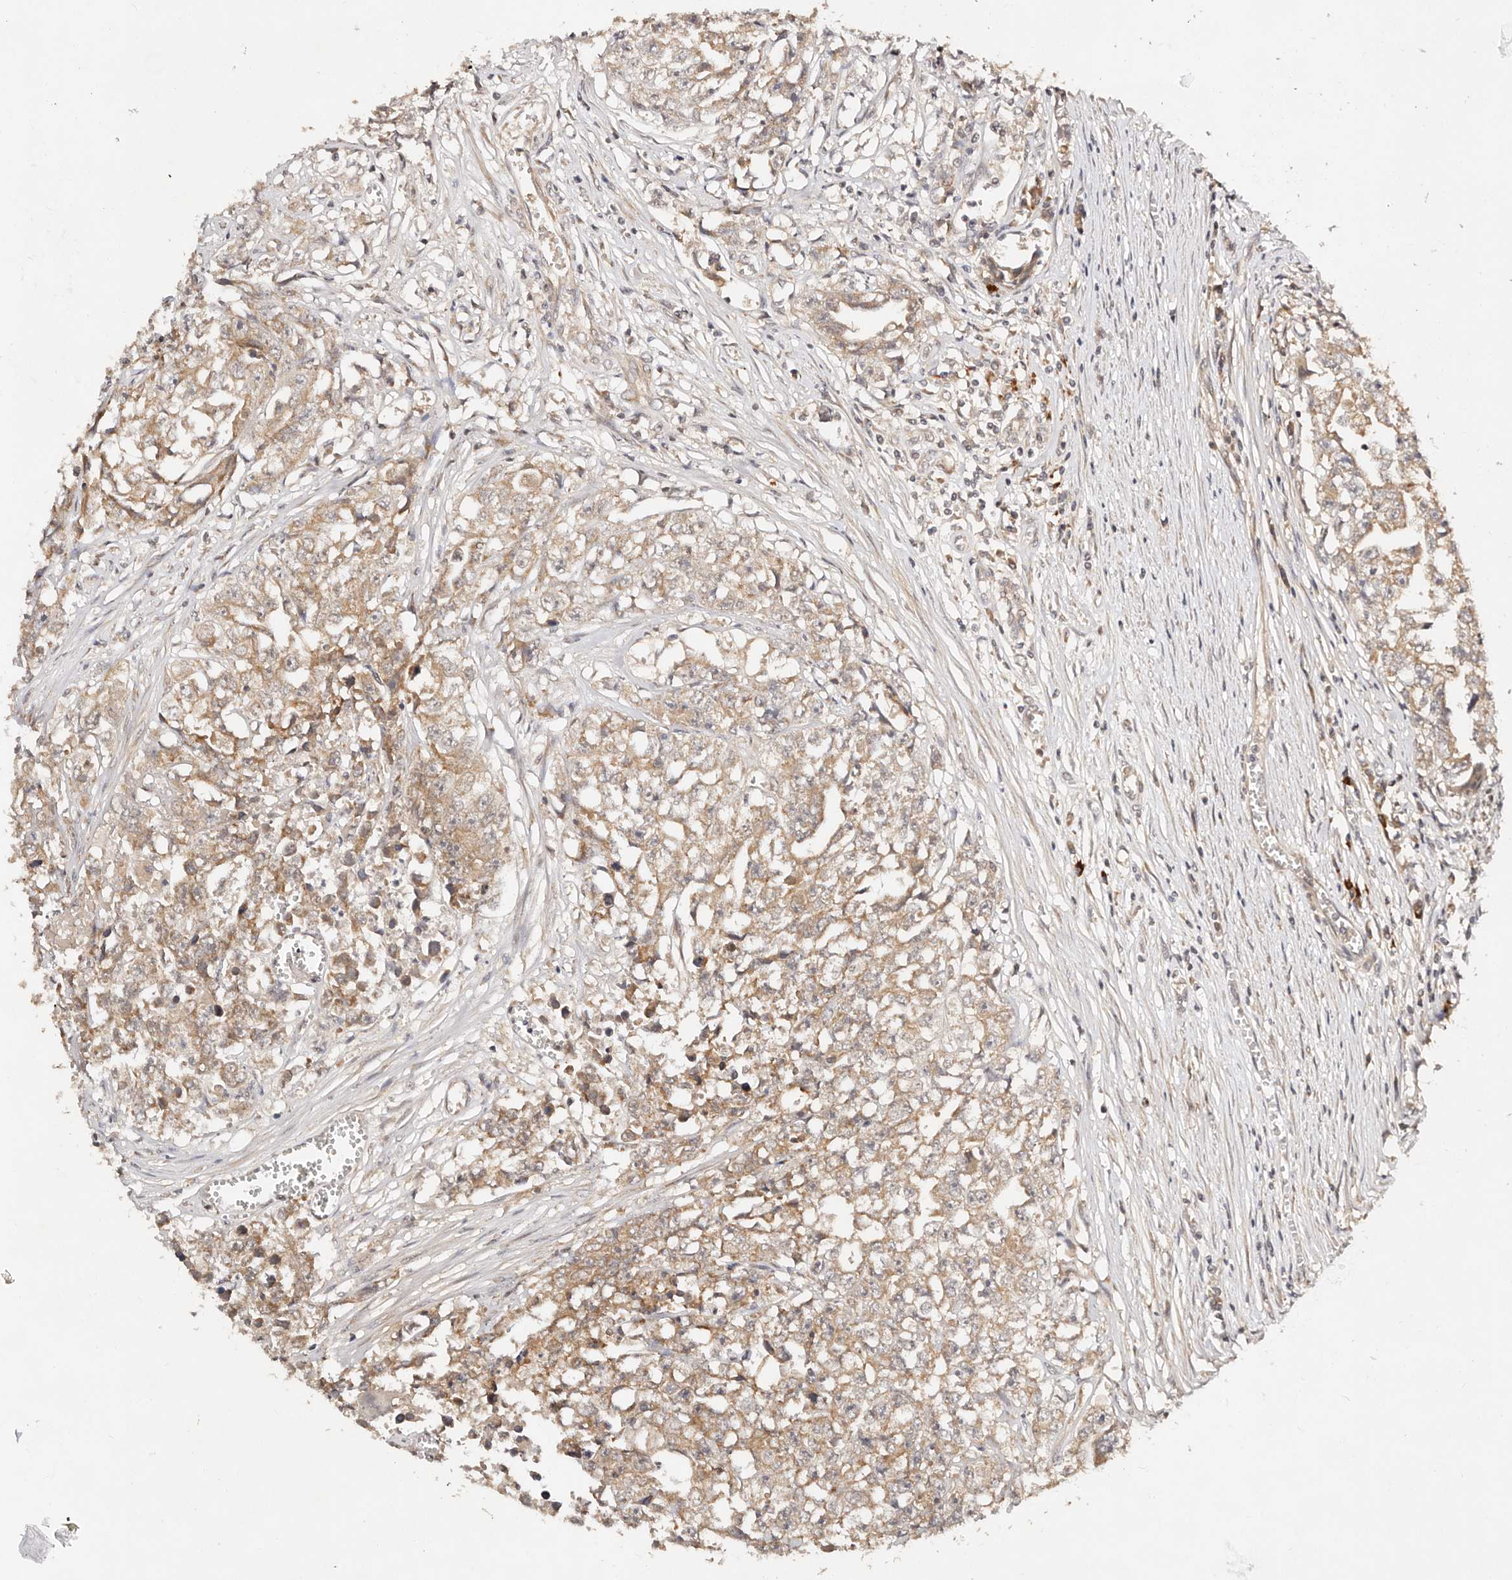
{"staining": {"intensity": "weak", "quantity": ">75%", "location": "cytoplasmic/membranous"}, "tissue": "testis cancer", "cell_type": "Tumor cells", "image_type": "cancer", "snomed": [{"axis": "morphology", "description": "Seminoma, NOS"}, {"axis": "morphology", "description": "Carcinoma, Embryonal, NOS"}, {"axis": "topography", "description": "Testis"}], "caption": "Weak cytoplasmic/membranous protein positivity is present in approximately >75% of tumor cells in embryonal carcinoma (testis). (Stains: DAB (3,3'-diaminobenzidine) in brown, nuclei in blue, Microscopy: brightfield microscopy at high magnification).", "gene": "DENND11", "patient": {"sex": "male", "age": 43}}